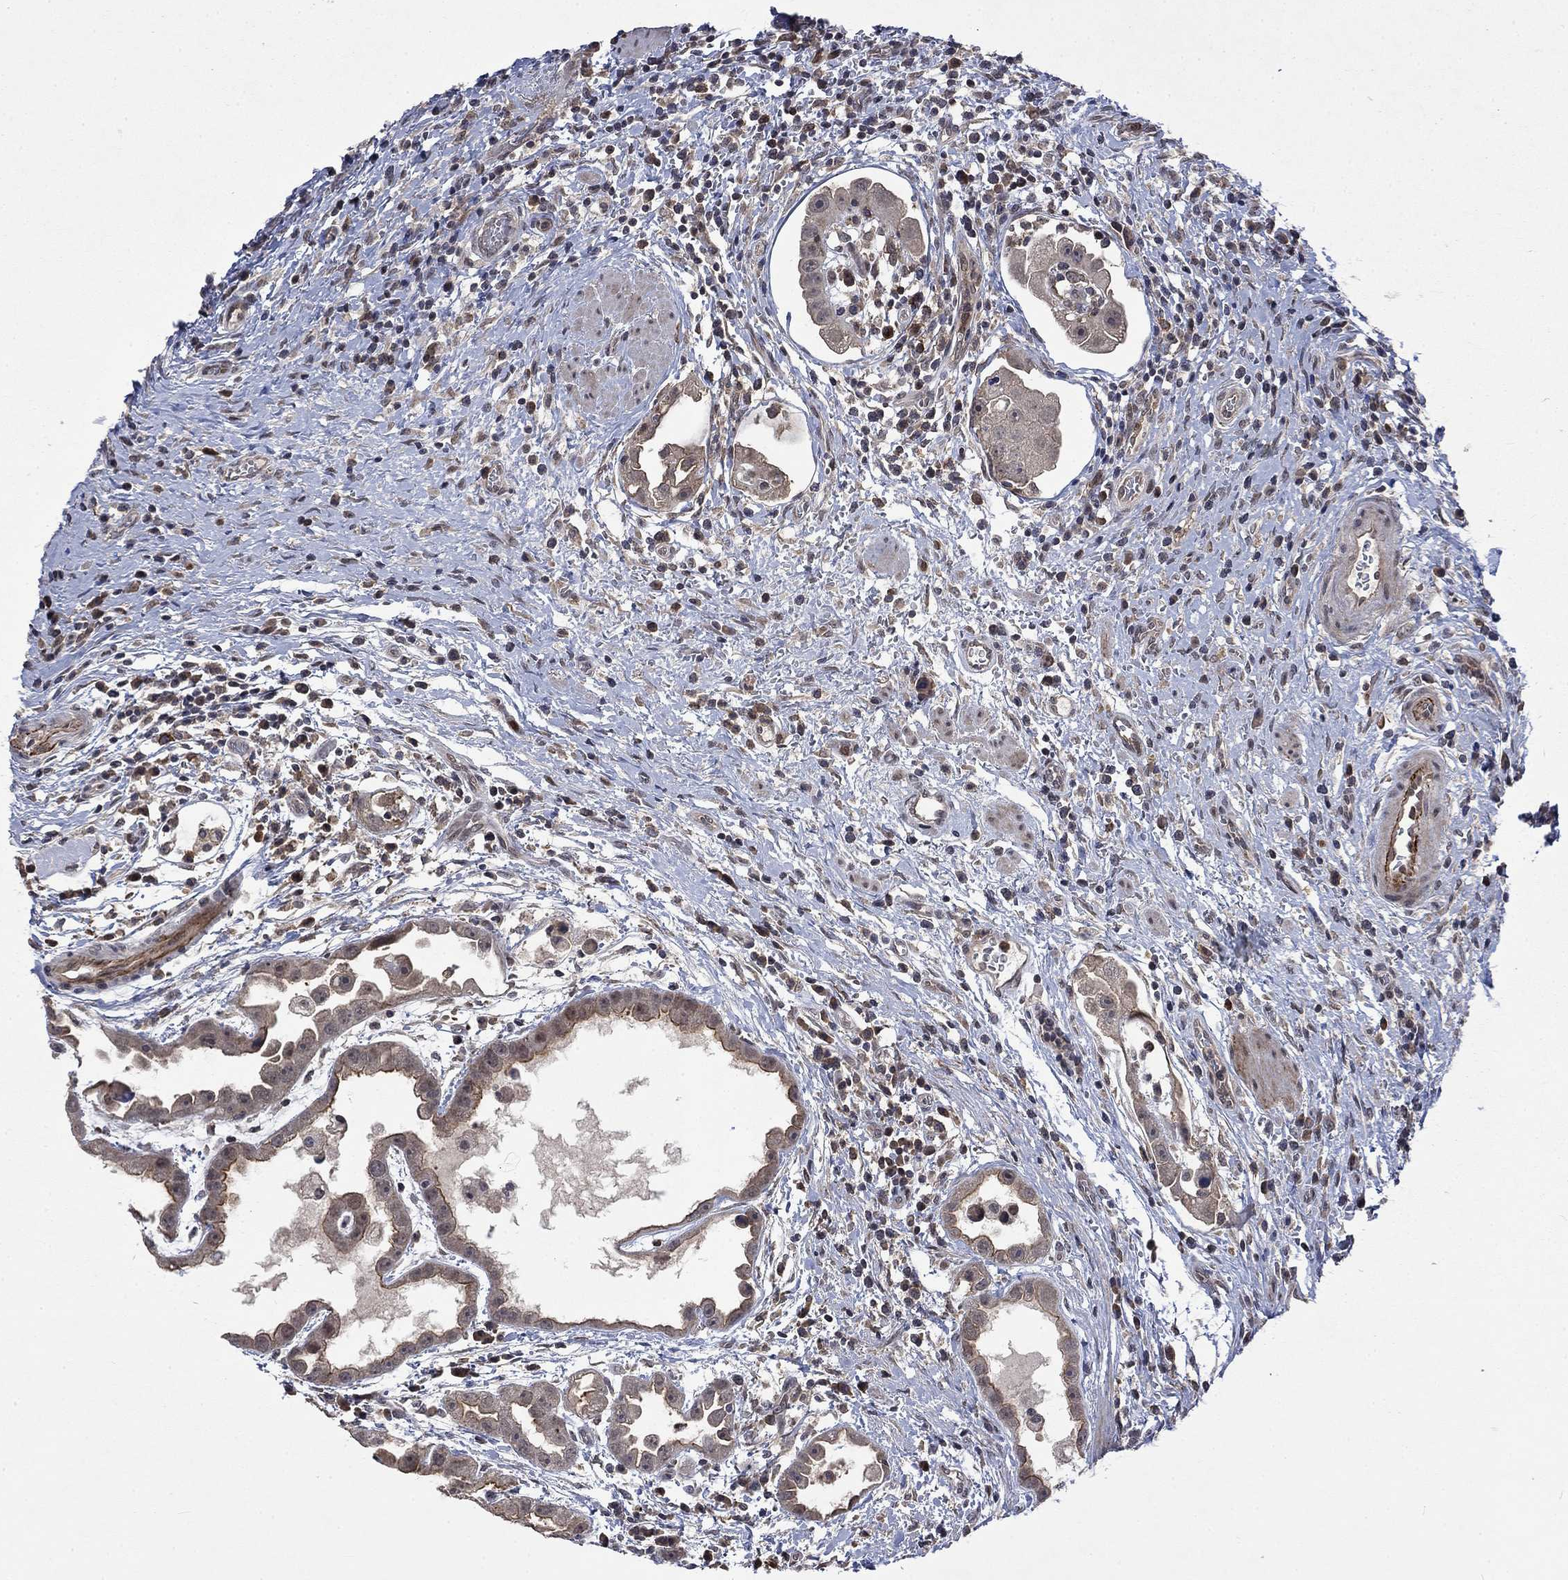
{"staining": {"intensity": "weak", "quantity": "25%-75%", "location": "cytoplasmic/membranous"}, "tissue": "urothelial cancer", "cell_type": "Tumor cells", "image_type": "cancer", "snomed": [{"axis": "morphology", "description": "Urothelial carcinoma, High grade"}, {"axis": "topography", "description": "Urinary bladder"}], "caption": "Immunohistochemistry photomicrograph of human urothelial carcinoma (high-grade) stained for a protein (brown), which reveals low levels of weak cytoplasmic/membranous staining in approximately 25%-75% of tumor cells.", "gene": "PPP1R9A", "patient": {"sex": "female", "age": 41}}